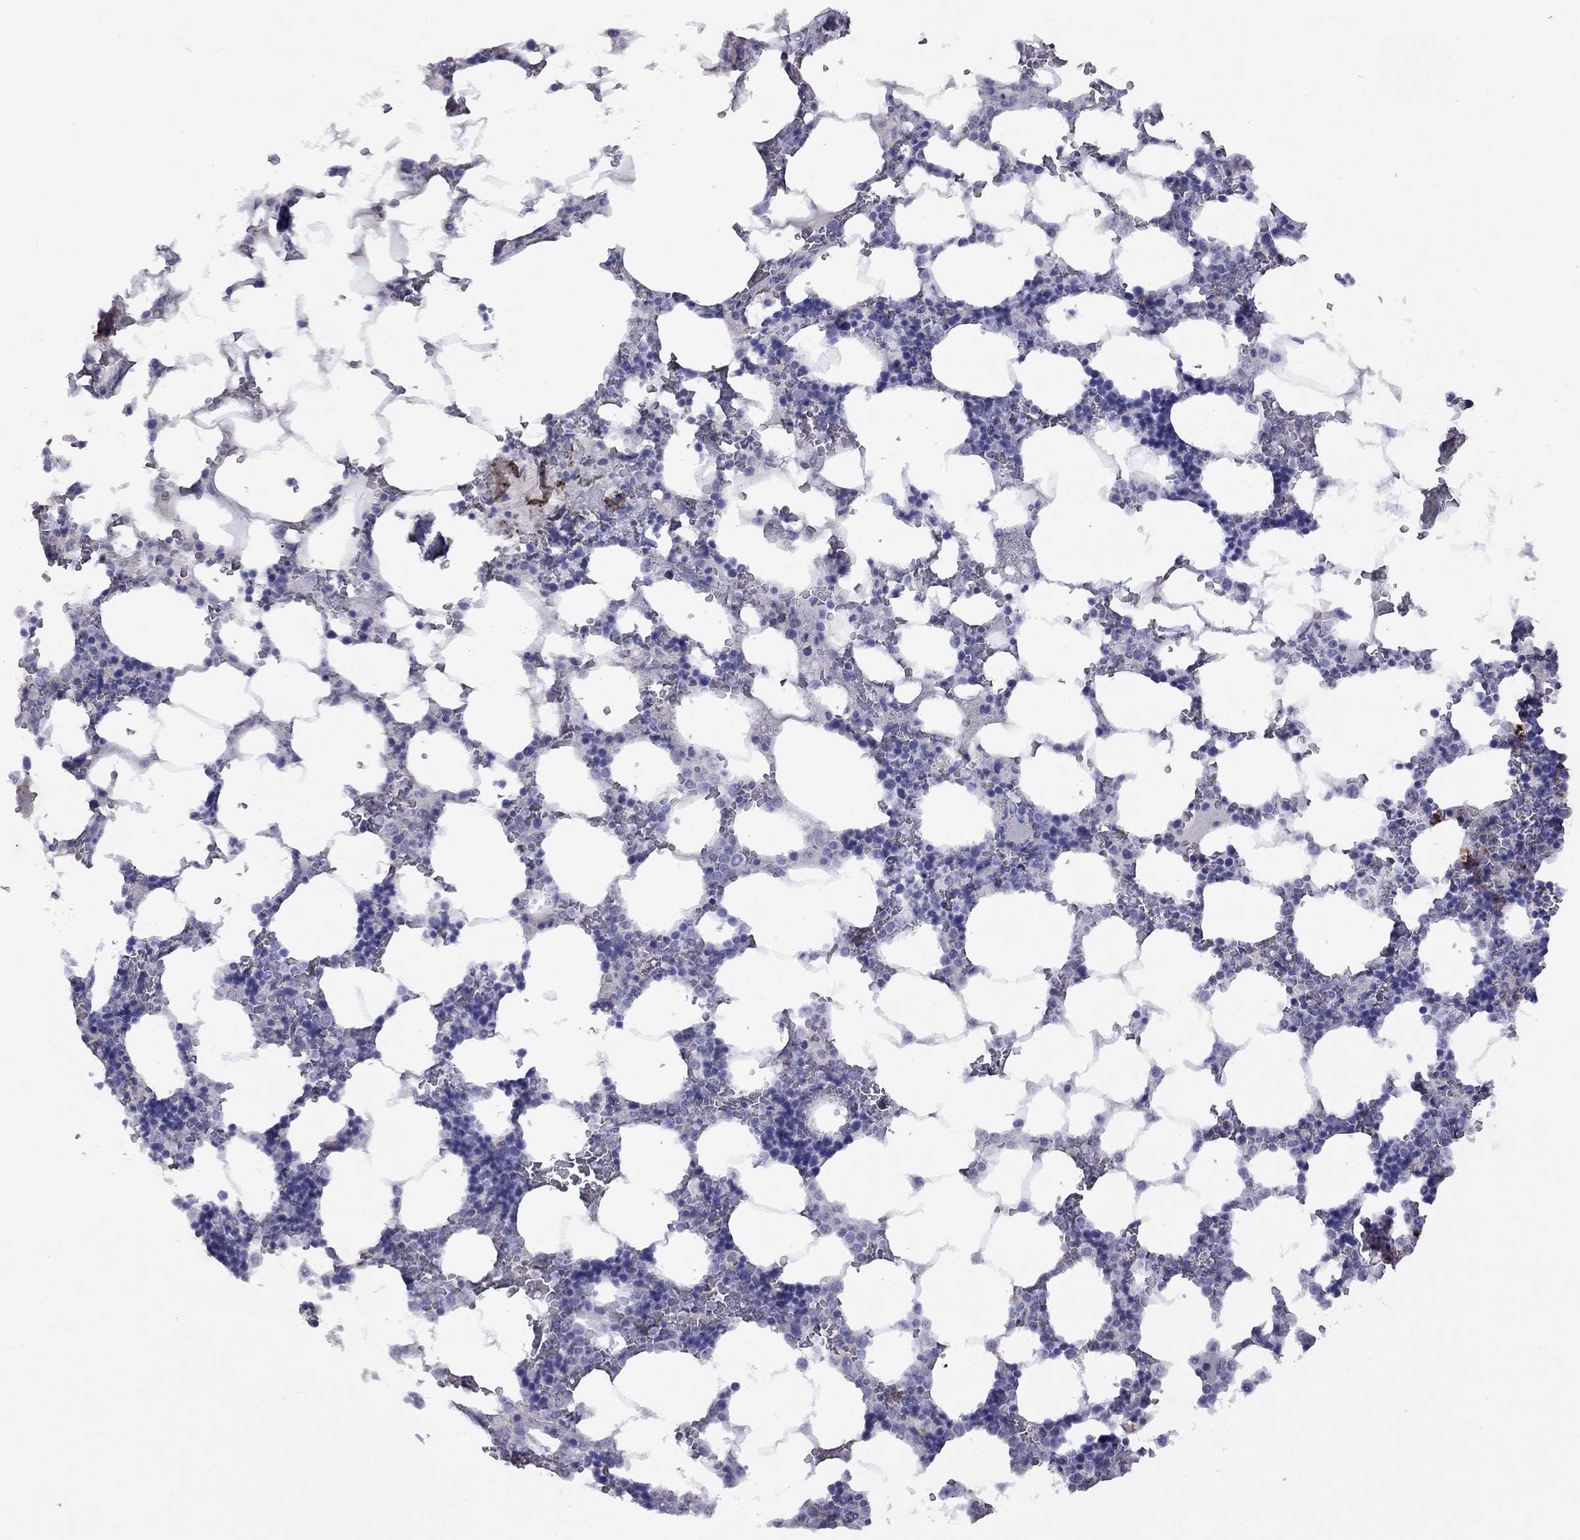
{"staining": {"intensity": "negative", "quantity": "none", "location": "none"}, "tissue": "bone marrow", "cell_type": "Hematopoietic cells", "image_type": "normal", "snomed": [{"axis": "morphology", "description": "Normal tissue, NOS"}, {"axis": "topography", "description": "Bone marrow"}], "caption": "Immunohistochemical staining of unremarkable human bone marrow exhibits no significant expression in hematopoietic cells. (Brightfield microscopy of DAB immunohistochemistry (IHC) at high magnification).", "gene": "GNAT3", "patient": {"sex": "male", "age": 51}}